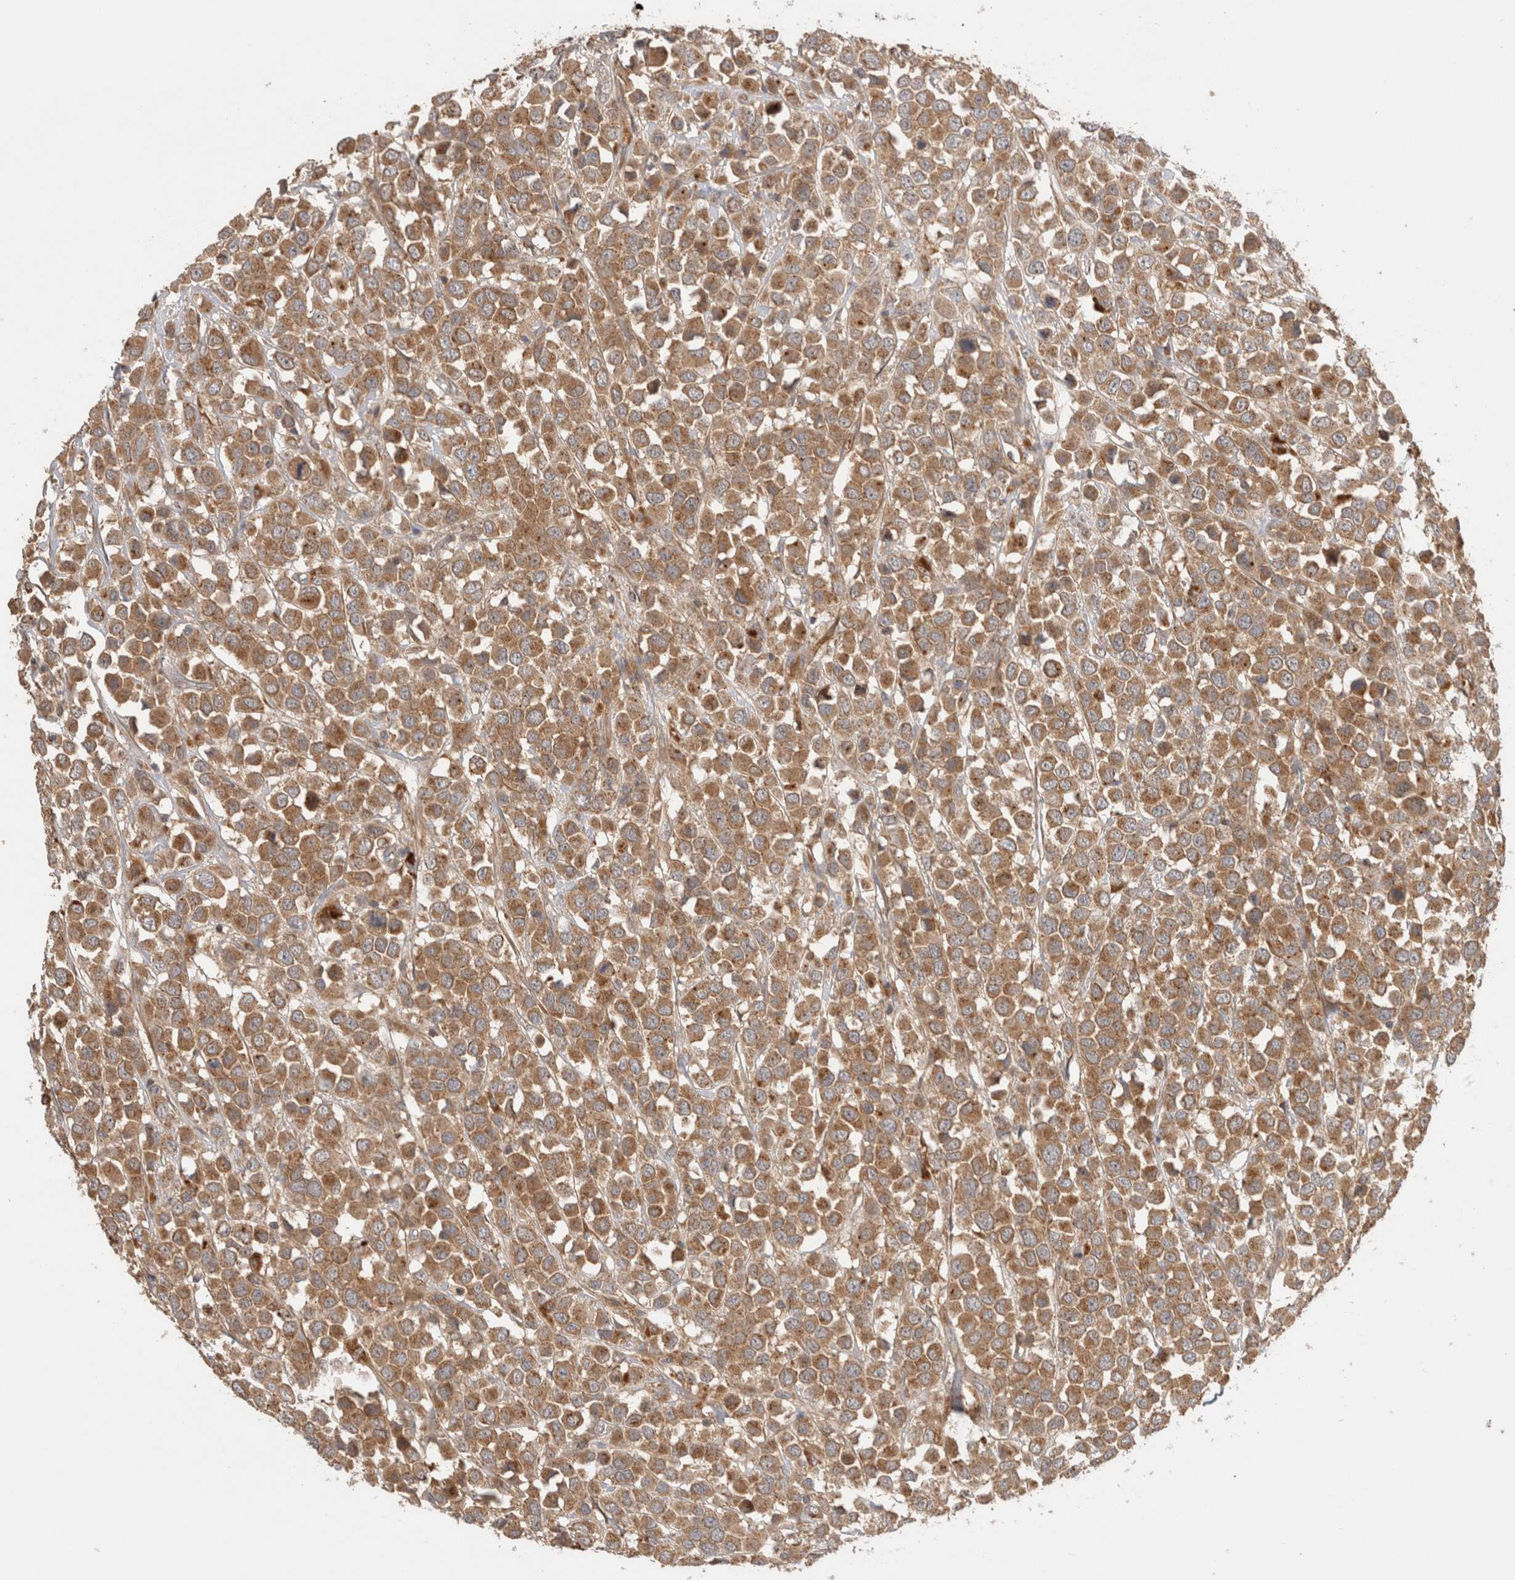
{"staining": {"intensity": "moderate", "quantity": ">75%", "location": "cytoplasmic/membranous"}, "tissue": "breast cancer", "cell_type": "Tumor cells", "image_type": "cancer", "snomed": [{"axis": "morphology", "description": "Duct carcinoma"}, {"axis": "topography", "description": "Breast"}], "caption": "Brown immunohistochemical staining in breast invasive ductal carcinoma displays moderate cytoplasmic/membranous expression in about >75% of tumor cells.", "gene": "VPS28", "patient": {"sex": "female", "age": 61}}